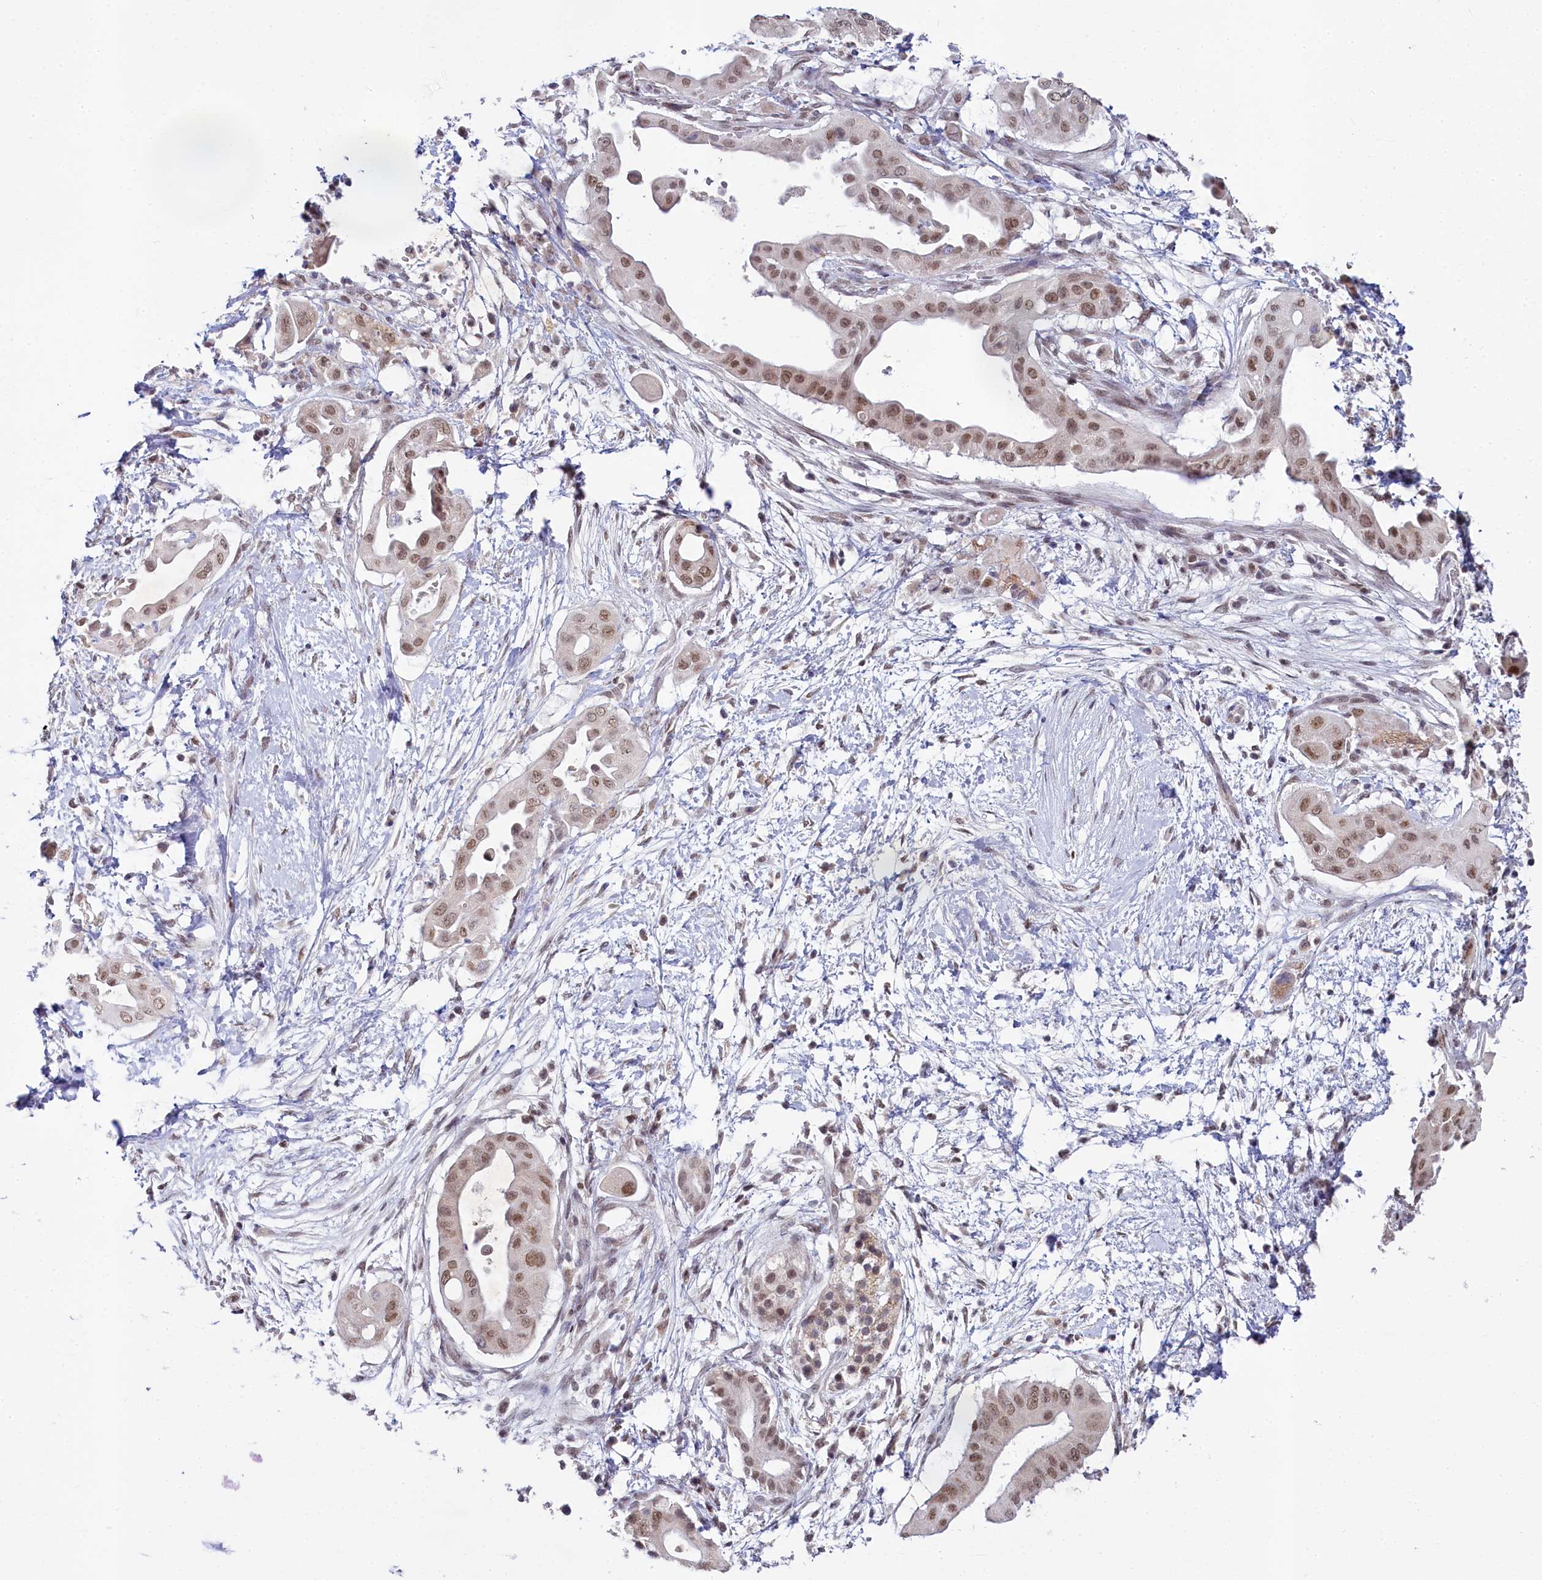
{"staining": {"intensity": "moderate", "quantity": ">75%", "location": "nuclear"}, "tissue": "pancreatic cancer", "cell_type": "Tumor cells", "image_type": "cancer", "snomed": [{"axis": "morphology", "description": "Adenocarcinoma, NOS"}, {"axis": "topography", "description": "Pancreas"}], "caption": "This image reveals immunohistochemistry staining of adenocarcinoma (pancreatic), with medium moderate nuclear staining in approximately >75% of tumor cells.", "gene": "PPHLN1", "patient": {"sex": "male", "age": 68}}